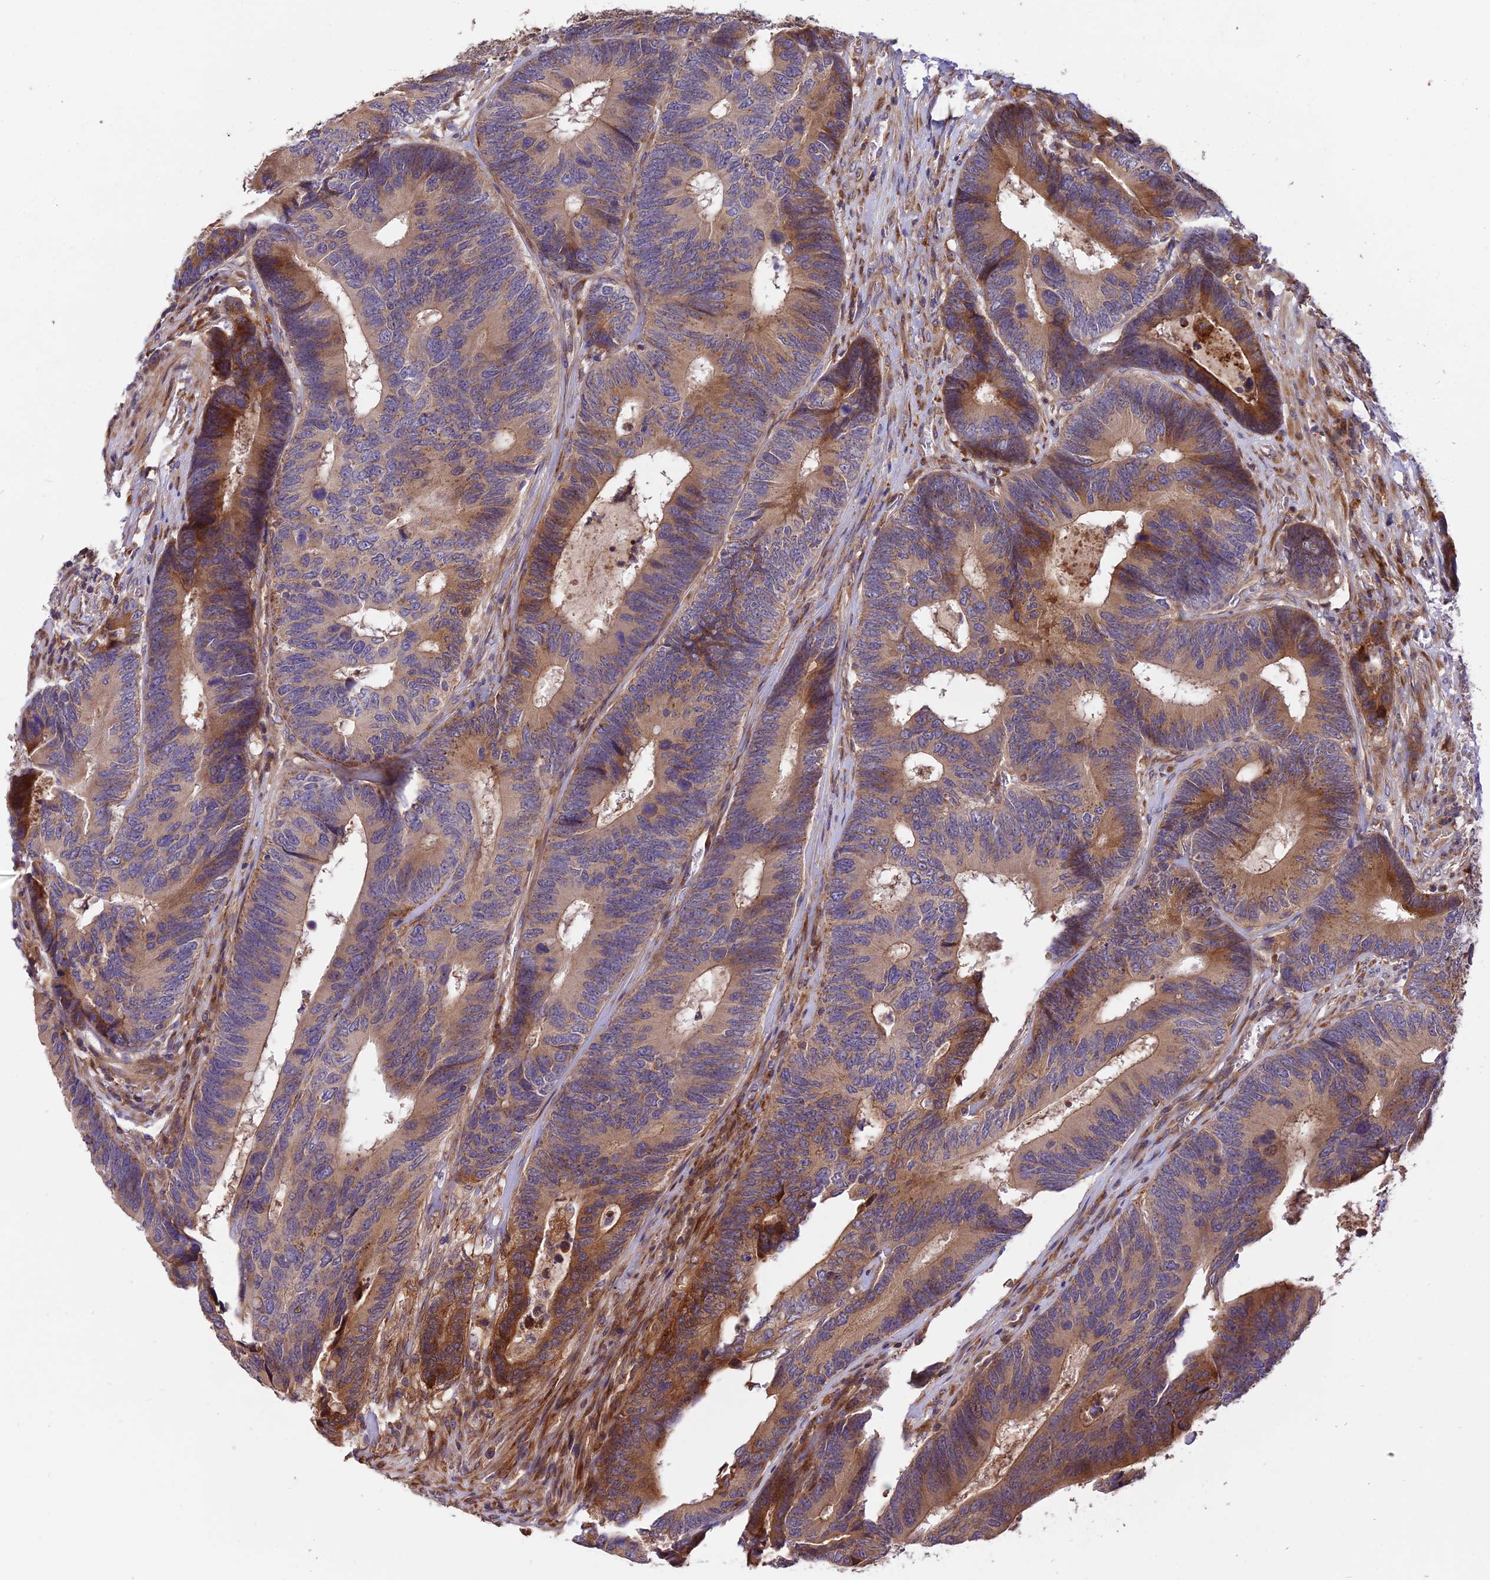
{"staining": {"intensity": "moderate", "quantity": ">75%", "location": "cytoplasmic/membranous"}, "tissue": "colorectal cancer", "cell_type": "Tumor cells", "image_type": "cancer", "snomed": [{"axis": "morphology", "description": "Adenocarcinoma, NOS"}, {"axis": "topography", "description": "Colon"}], "caption": "DAB (3,3'-diaminobenzidine) immunohistochemical staining of human colorectal adenocarcinoma shows moderate cytoplasmic/membranous protein positivity in approximately >75% of tumor cells. (DAB IHC with brightfield microscopy, high magnification).", "gene": "ROCK1", "patient": {"sex": "male", "age": 87}}